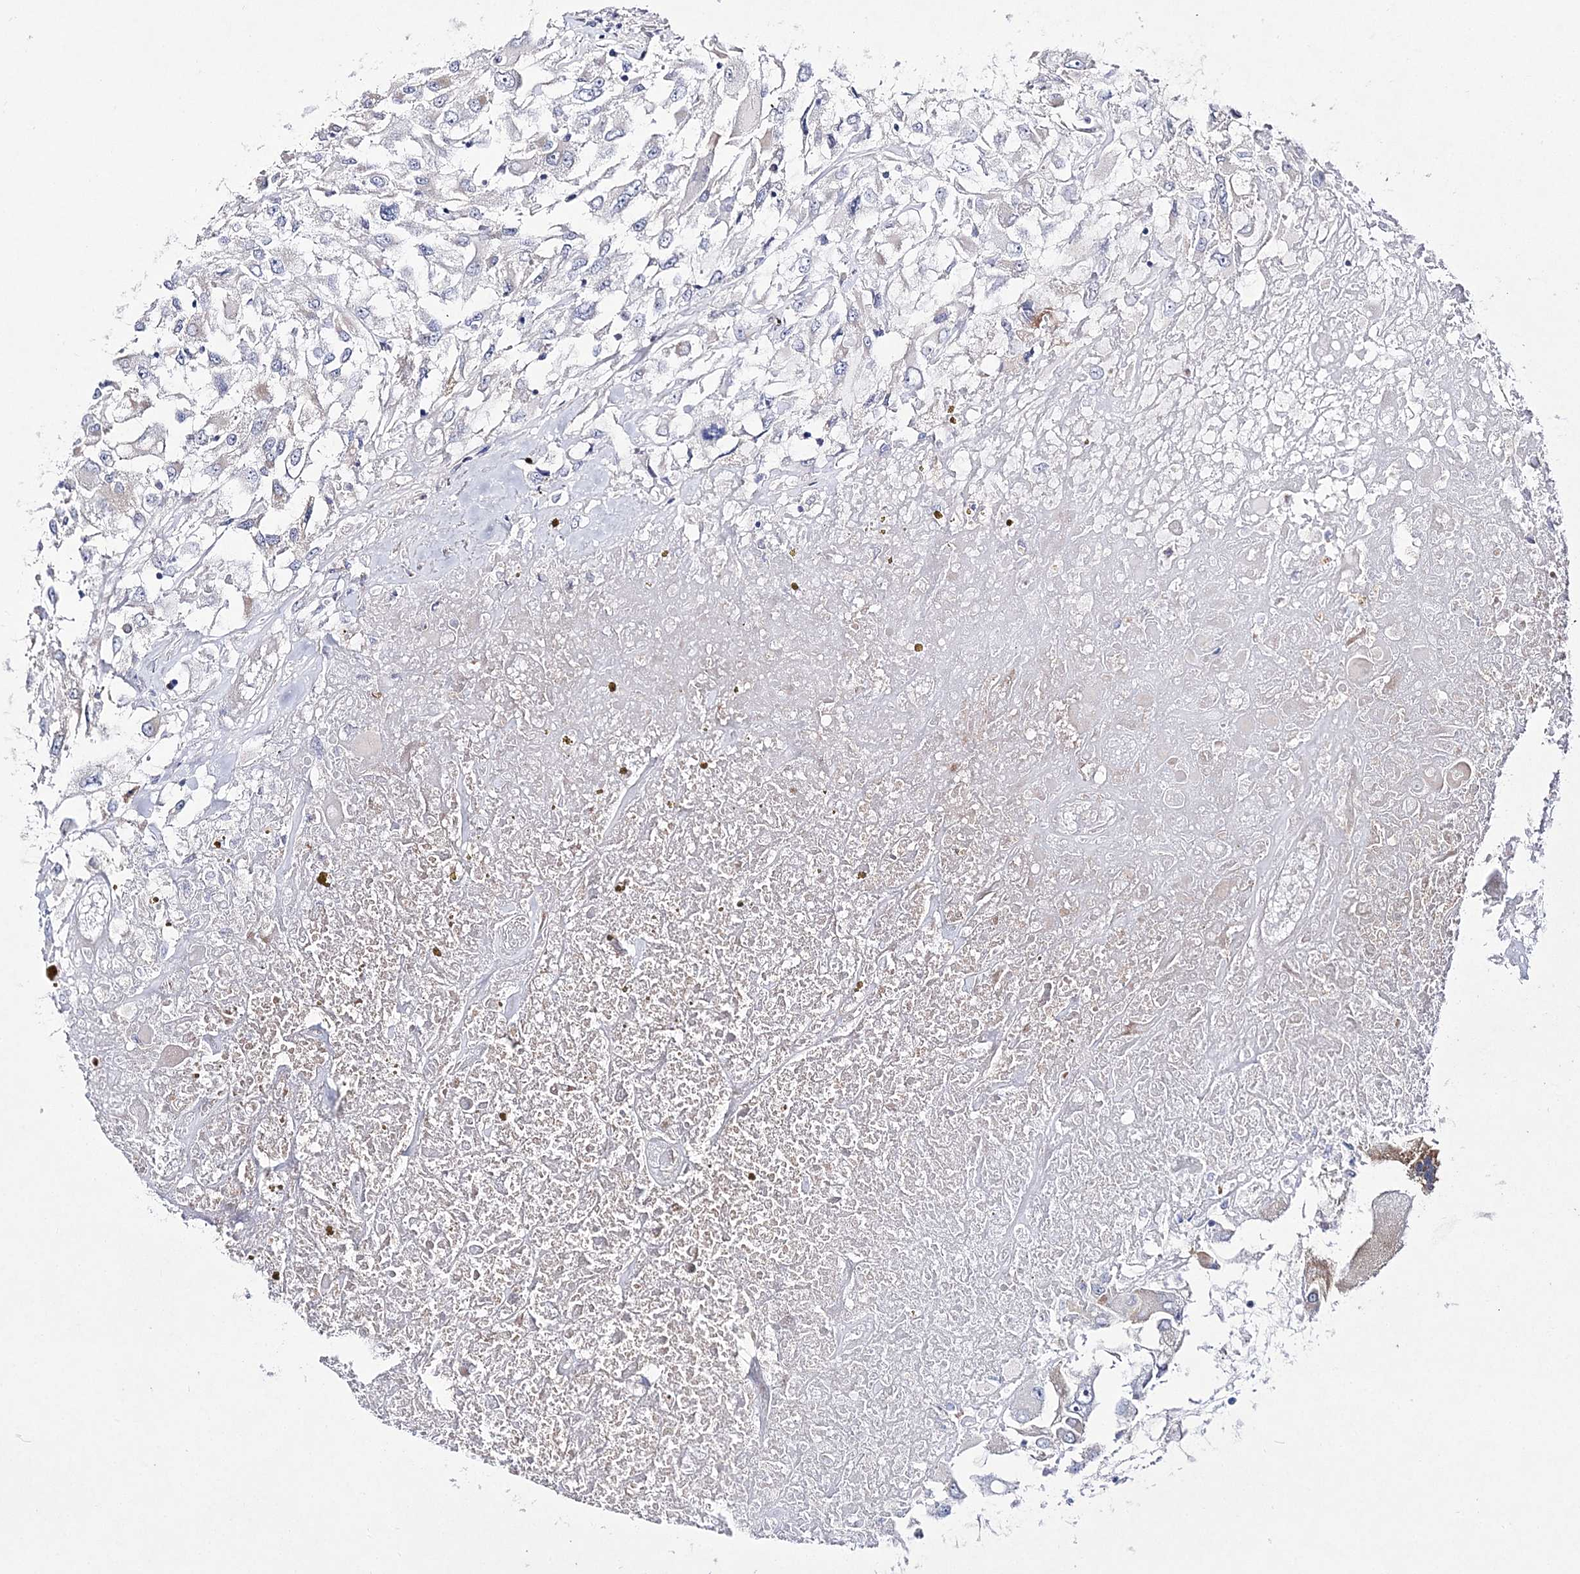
{"staining": {"intensity": "negative", "quantity": "none", "location": "none"}, "tissue": "renal cancer", "cell_type": "Tumor cells", "image_type": "cancer", "snomed": [{"axis": "morphology", "description": "Adenocarcinoma, NOS"}, {"axis": "topography", "description": "Kidney"}], "caption": "DAB (3,3'-diaminobenzidine) immunohistochemical staining of human renal cancer displays no significant positivity in tumor cells.", "gene": "ANO1", "patient": {"sex": "female", "age": 52}}